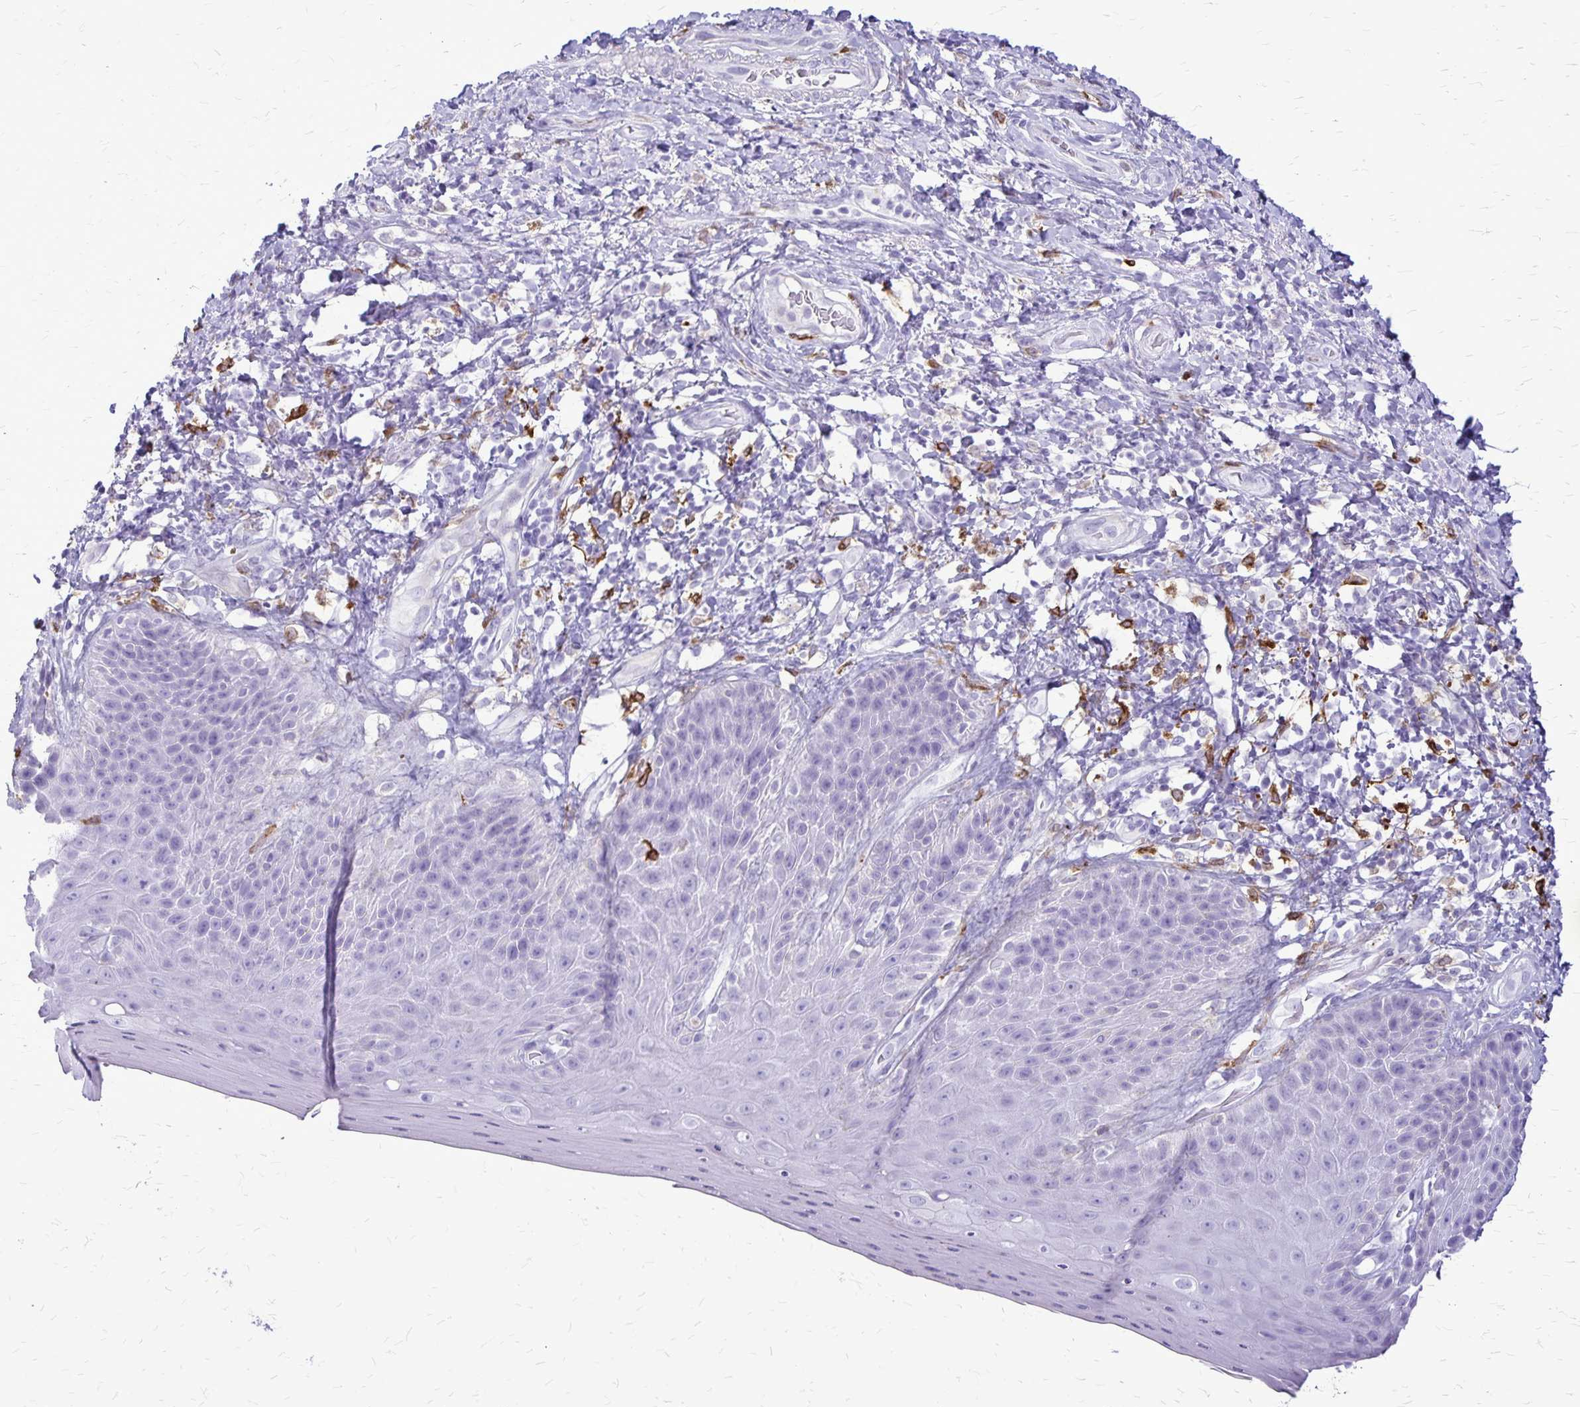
{"staining": {"intensity": "negative", "quantity": "none", "location": "none"}, "tissue": "skin", "cell_type": "Epidermal cells", "image_type": "normal", "snomed": [{"axis": "morphology", "description": "Normal tissue, NOS"}, {"axis": "topography", "description": "Anal"}, {"axis": "topography", "description": "Peripheral nerve tissue"}], "caption": "Immunohistochemistry (IHC) micrograph of unremarkable skin: skin stained with DAB exhibits no significant protein staining in epidermal cells.", "gene": "RTN1", "patient": {"sex": "male", "age": 53}}